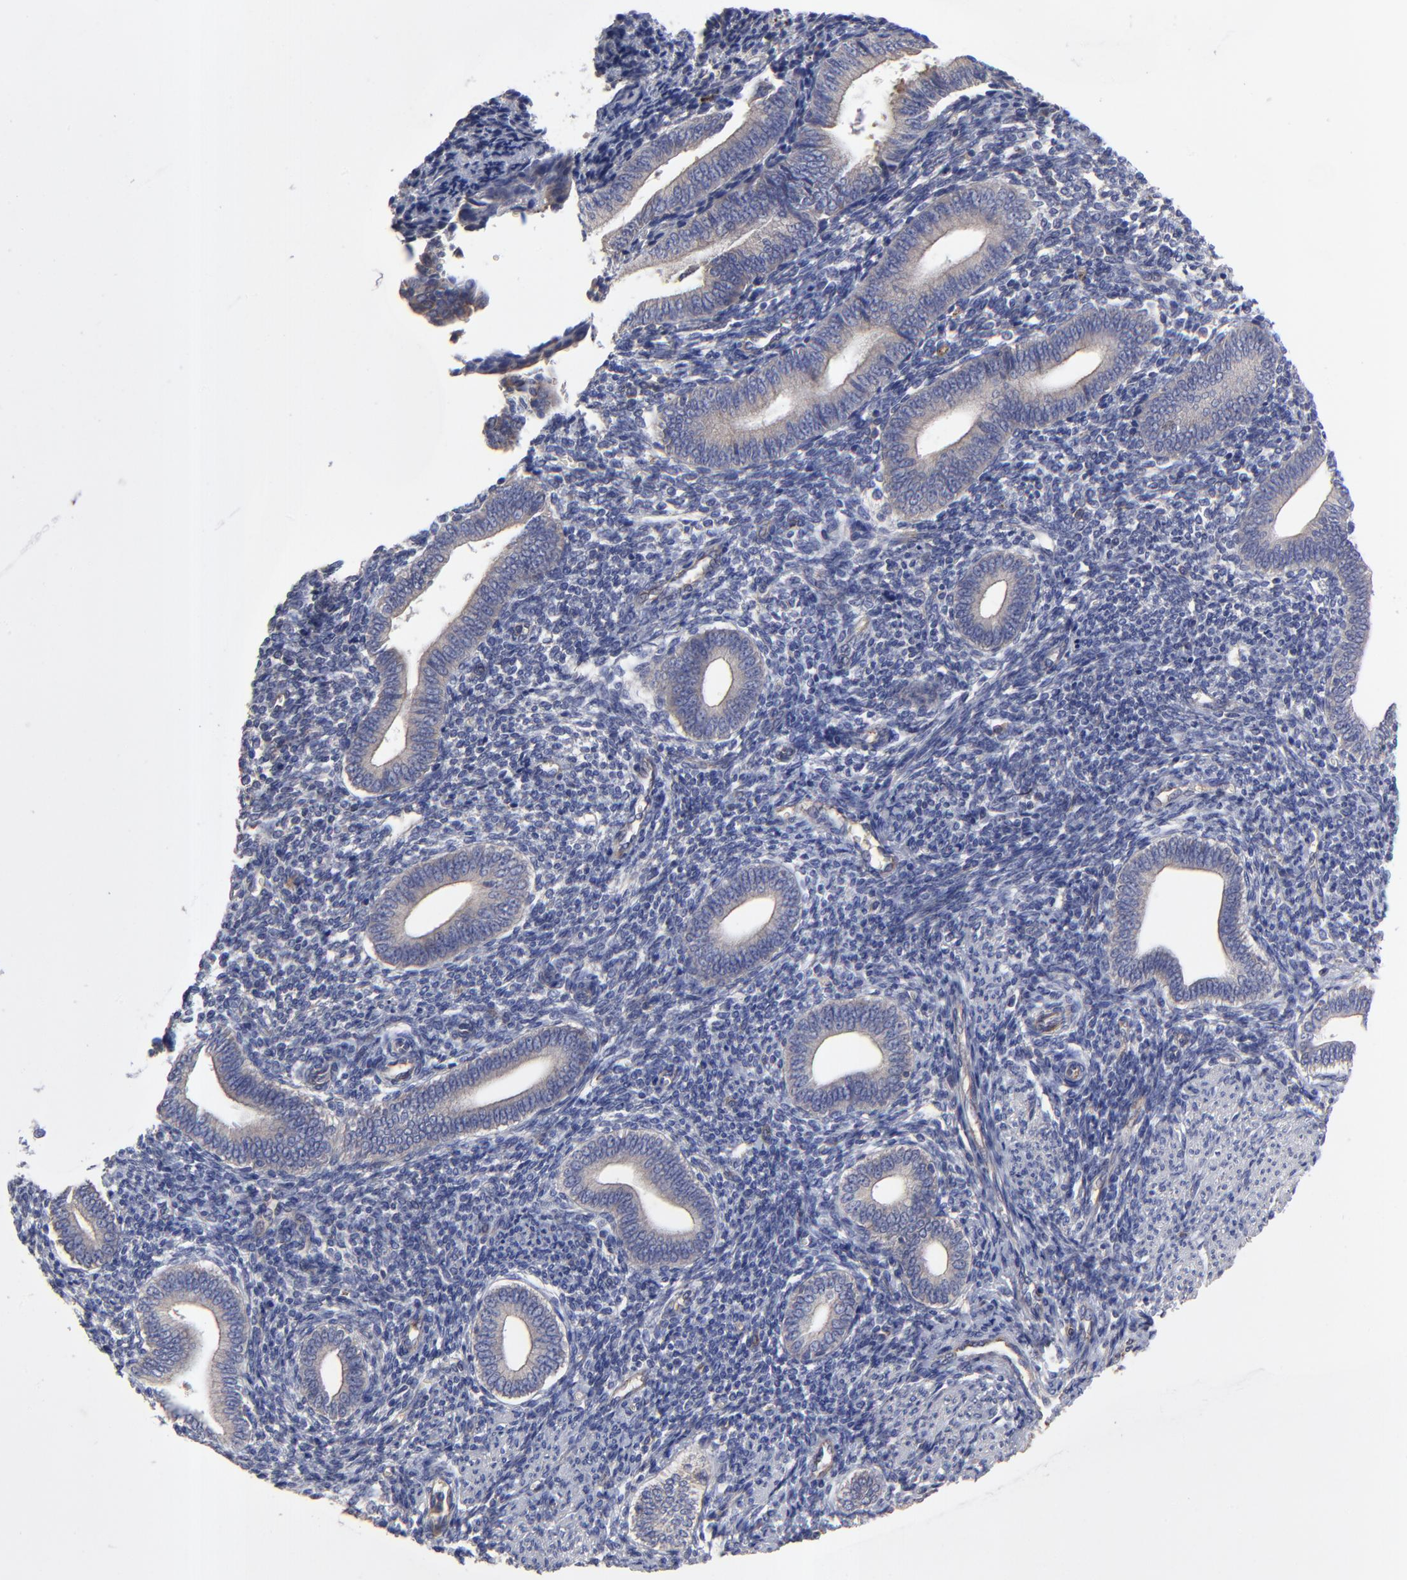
{"staining": {"intensity": "weak", "quantity": "<25%", "location": "cytoplasmic/membranous"}, "tissue": "endometrium", "cell_type": "Cells in endometrial stroma", "image_type": "normal", "snomed": [{"axis": "morphology", "description": "Normal tissue, NOS"}, {"axis": "topography", "description": "Uterus"}, {"axis": "topography", "description": "Endometrium"}], "caption": "Immunohistochemistry (IHC) photomicrograph of unremarkable human endometrium stained for a protein (brown), which reveals no positivity in cells in endometrial stroma.", "gene": "SULF2", "patient": {"sex": "female", "age": 33}}